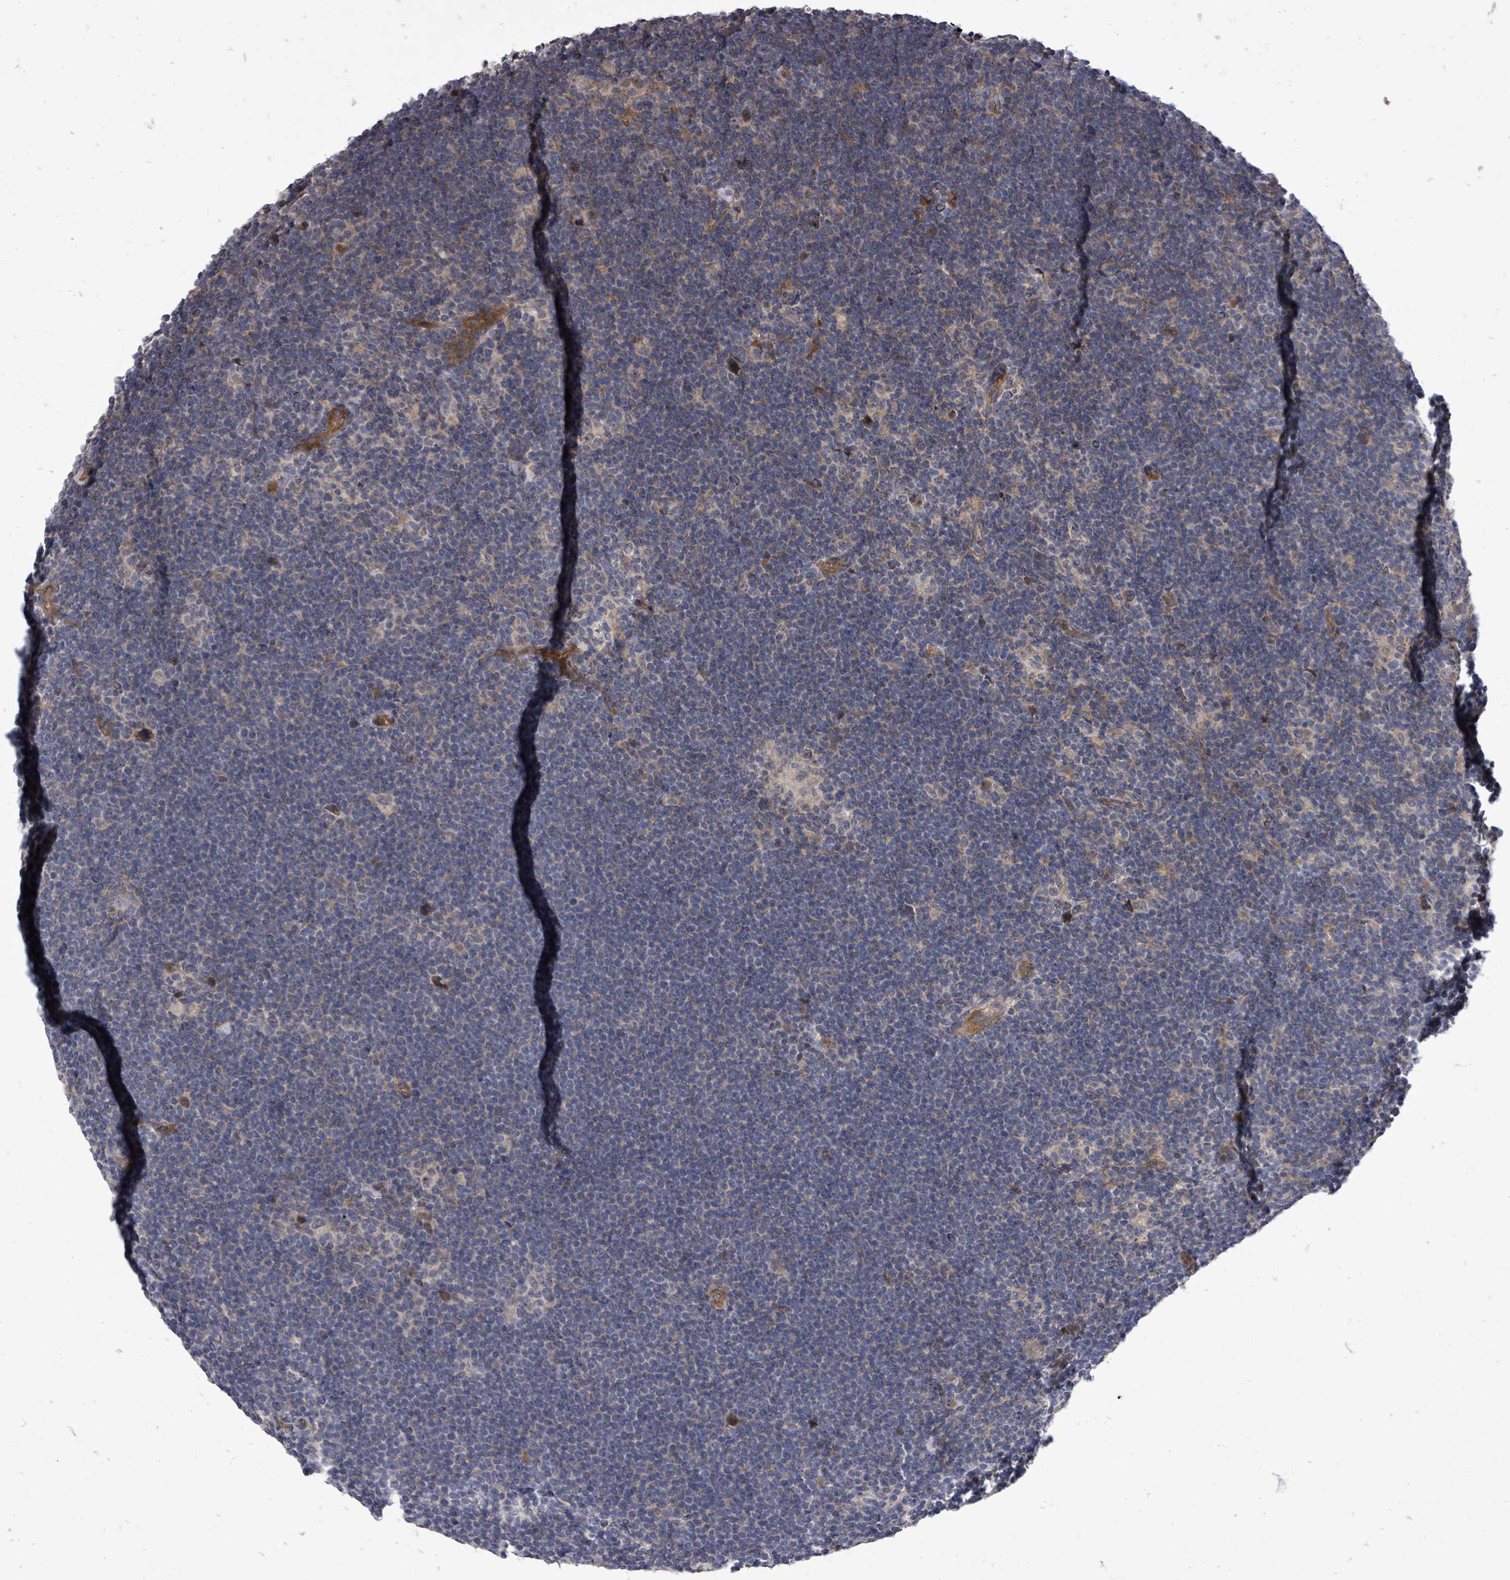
{"staining": {"intensity": "moderate", "quantity": "<25%", "location": "cytoplasmic/membranous"}, "tissue": "lymphoma", "cell_type": "Tumor cells", "image_type": "cancer", "snomed": [{"axis": "morphology", "description": "Hodgkin's disease, NOS"}, {"axis": "topography", "description": "Lymph node"}], "caption": "Immunohistochemical staining of human lymphoma demonstrates moderate cytoplasmic/membranous protein staining in approximately <25% of tumor cells. (brown staining indicates protein expression, while blue staining denotes nuclei).", "gene": "RALGAPB", "patient": {"sex": "female", "age": 57}}